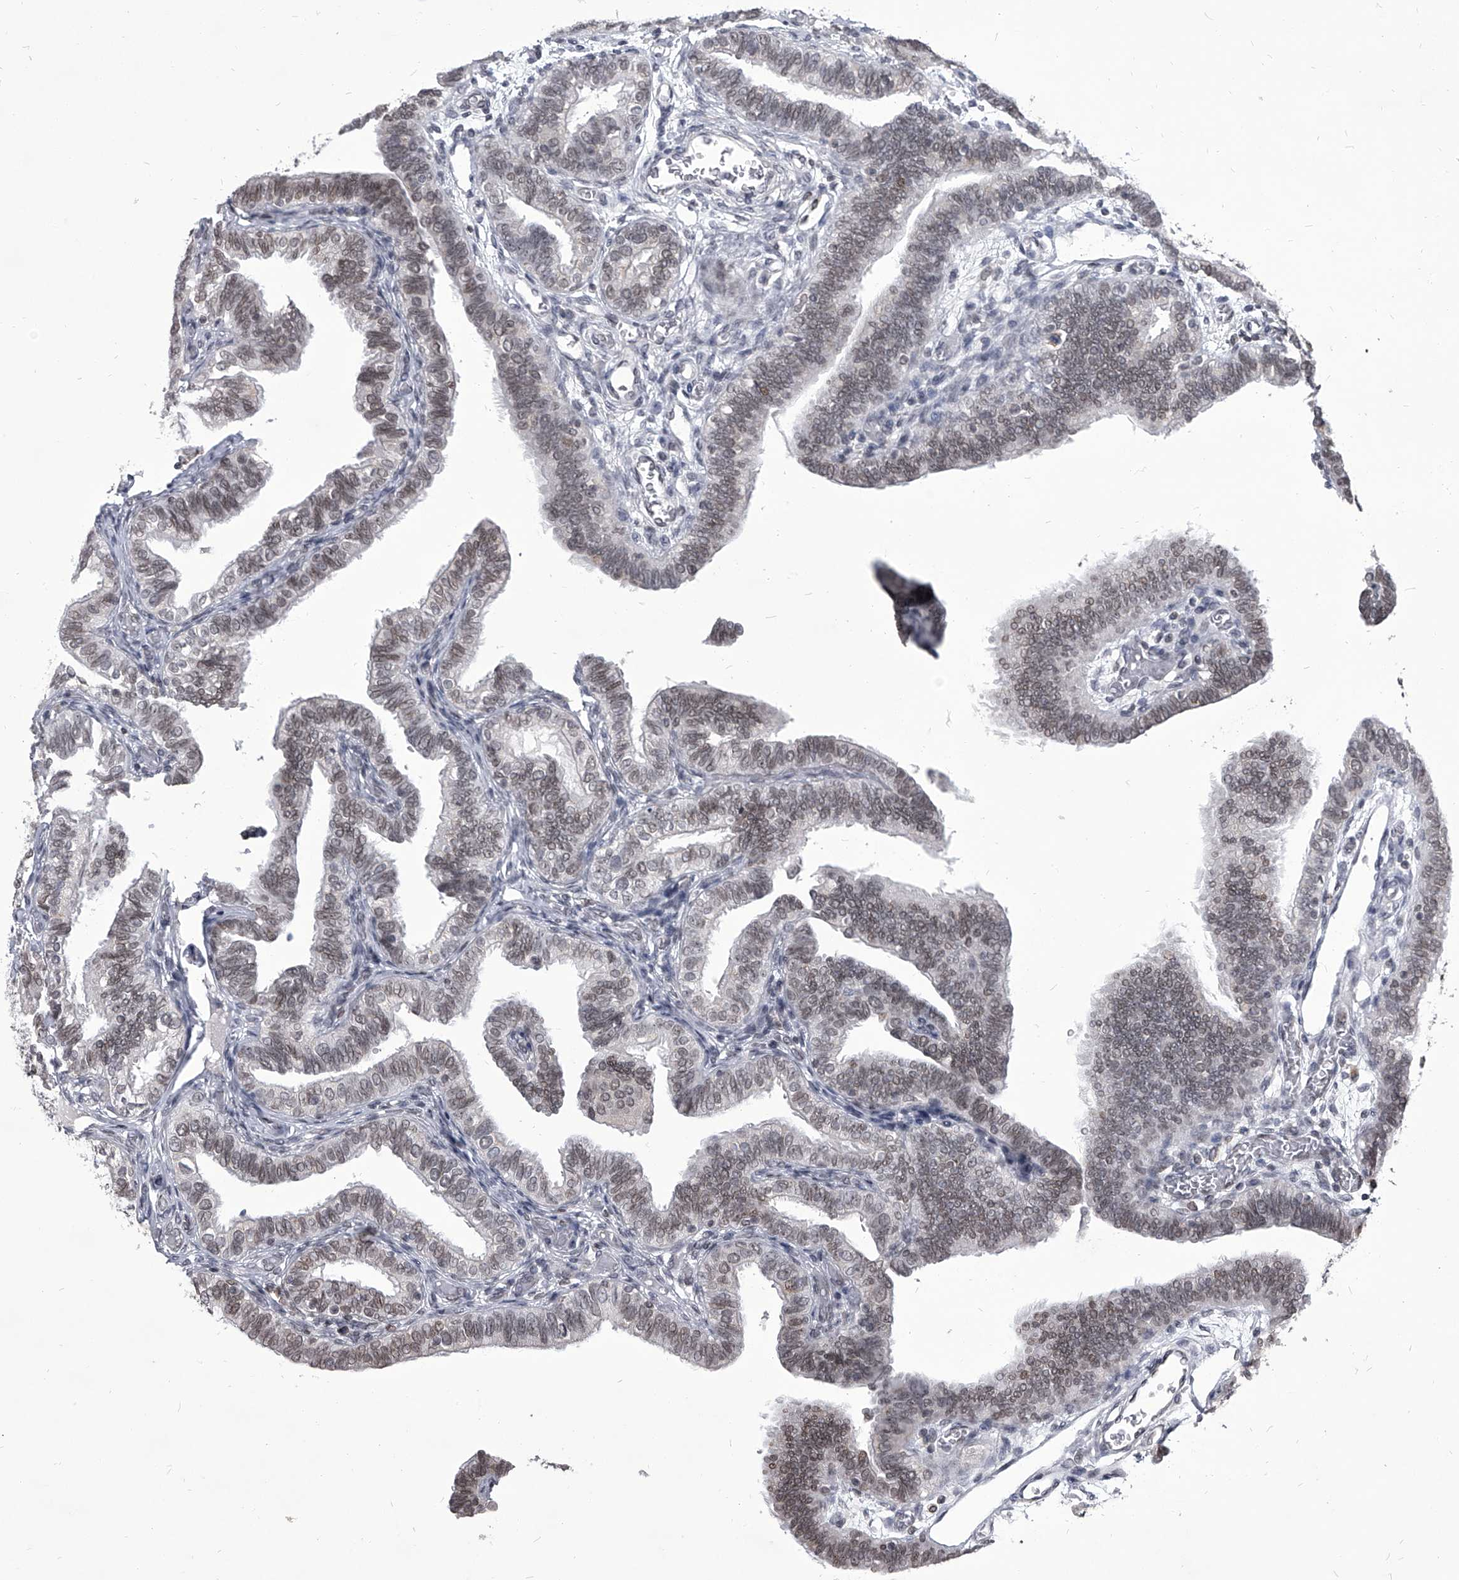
{"staining": {"intensity": "moderate", "quantity": "25%-75%", "location": "nuclear"}, "tissue": "fallopian tube", "cell_type": "Glandular cells", "image_type": "normal", "snomed": [{"axis": "morphology", "description": "Normal tissue, NOS"}, {"axis": "topography", "description": "Fallopian tube"}], "caption": "Fallopian tube was stained to show a protein in brown. There is medium levels of moderate nuclear staining in approximately 25%-75% of glandular cells. Immunohistochemistry (ihc) stains the protein in brown and the nuclei are stained blue.", "gene": "PPIL4", "patient": {"sex": "female", "age": 39}}